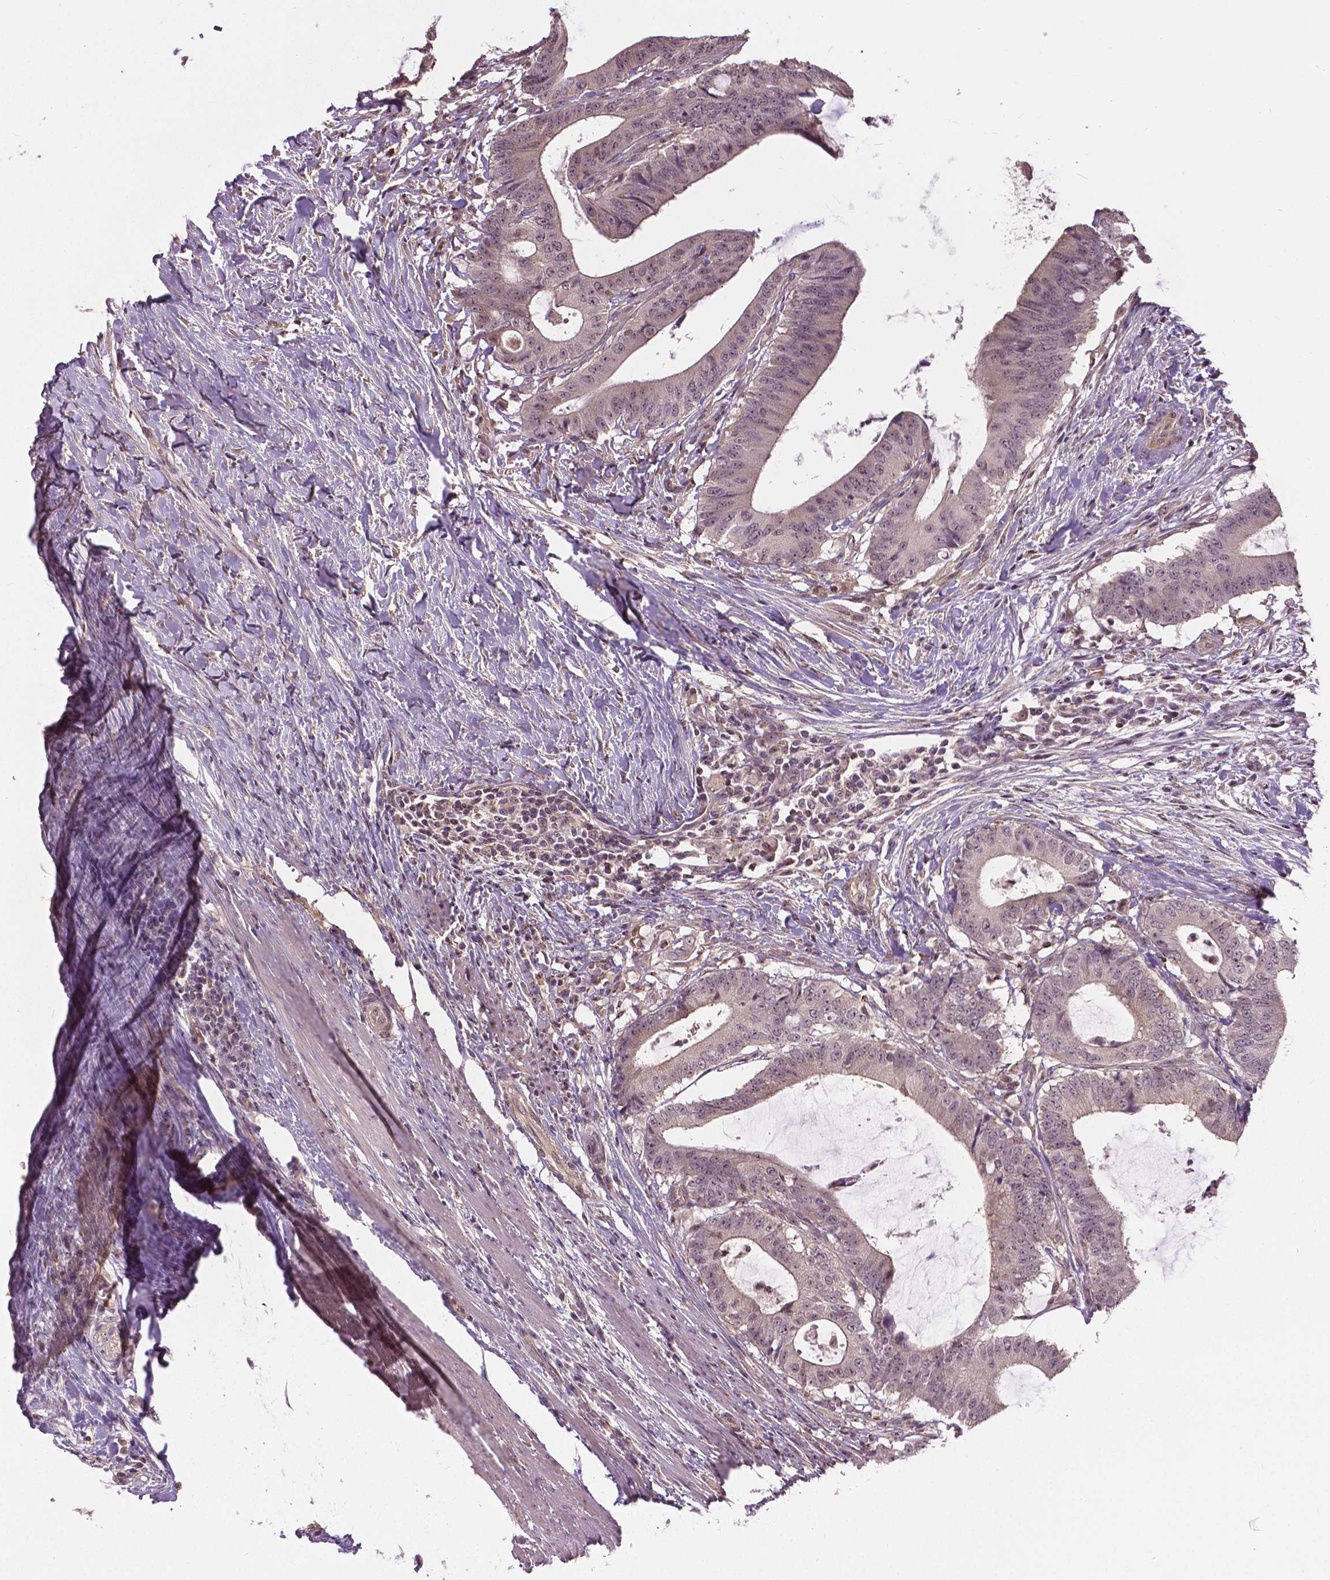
{"staining": {"intensity": "negative", "quantity": "none", "location": "none"}, "tissue": "colorectal cancer", "cell_type": "Tumor cells", "image_type": "cancer", "snomed": [{"axis": "morphology", "description": "Adenocarcinoma, NOS"}, {"axis": "topography", "description": "Colon"}], "caption": "Colorectal cancer stained for a protein using IHC displays no staining tumor cells.", "gene": "ANXA13", "patient": {"sex": "female", "age": 43}}